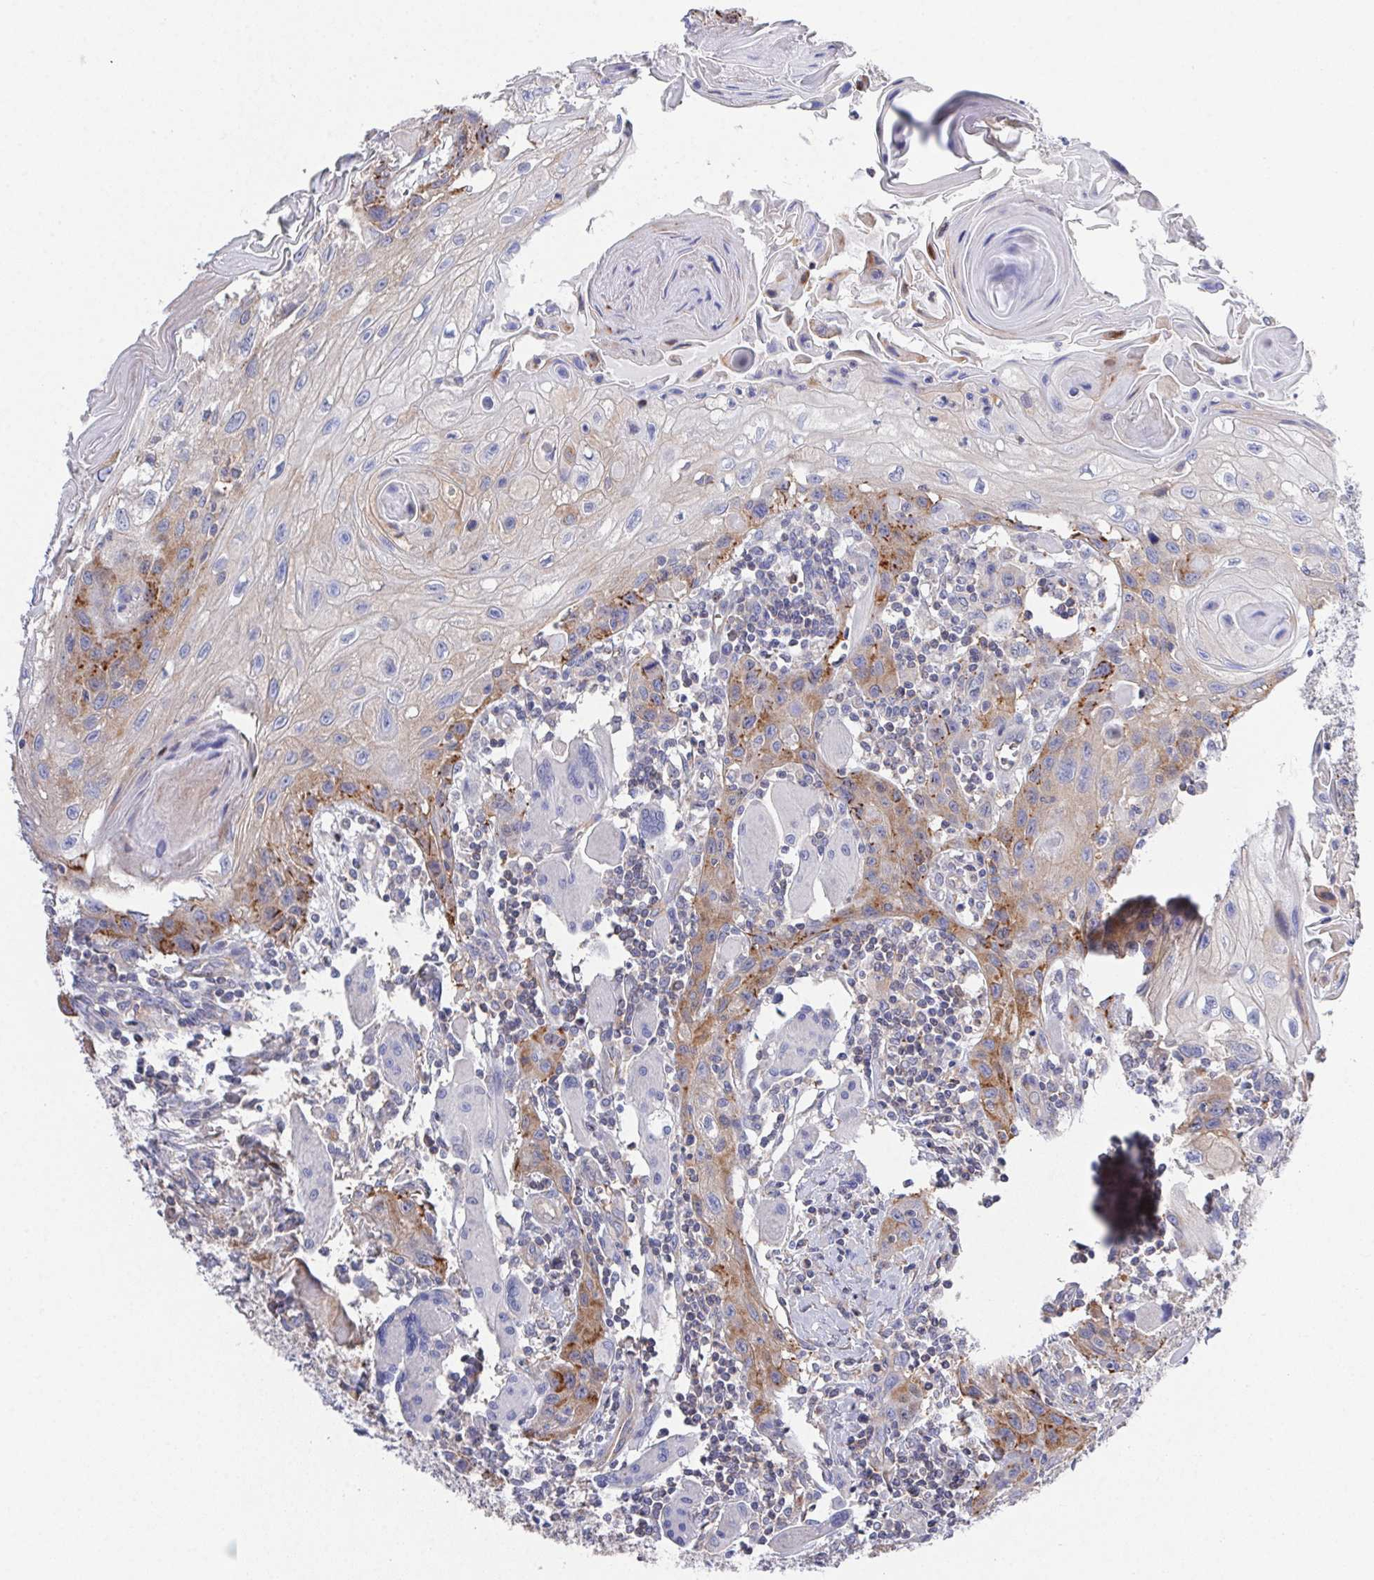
{"staining": {"intensity": "moderate", "quantity": "<25%", "location": "cytoplasmic/membranous"}, "tissue": "head and neck cancer", "cell_type": "Tumor cells", "image_type": "cancer", "snomed": [{"axis": "morphology", "description": "Squamous cell carcinoma, NOS"}, {"axis": "topography", "description": "Oral tissue"}, {"axis": "topography", "description": "Head-Neck"}], "caption": "DAB immunohistochemical staining of human head and neck cancer demonstrates moderate cytoplasmic/membranous protein expression in approximately <25% of tumor cells.", "gene": "PRG3", "patient": {"sex": "male", "age": 58}}